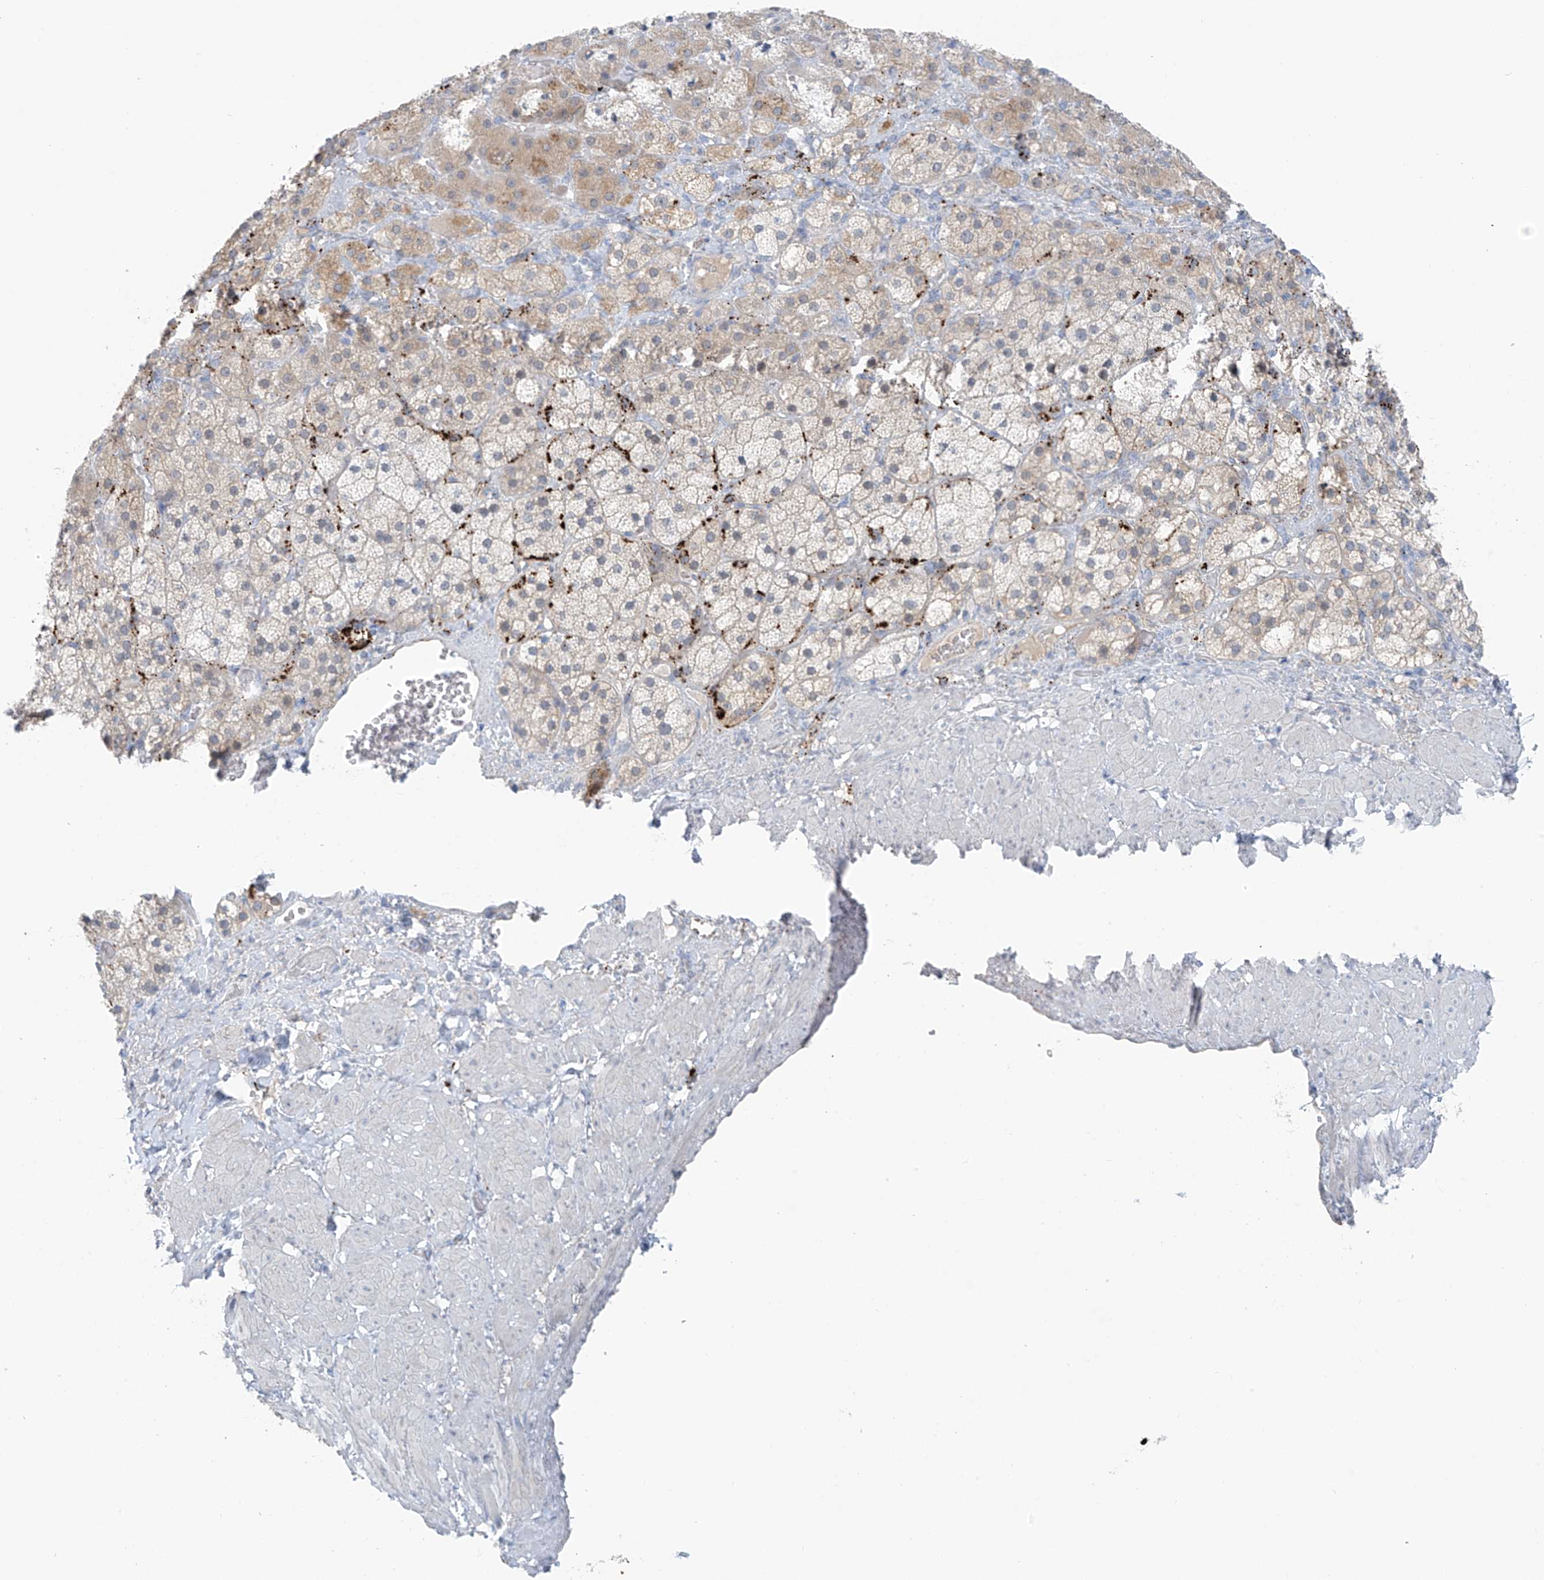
{"staining": {"intensity": "moderate", "quantity": "<25%", "location": "cytoplasmic/membranous"}, "tissue": "adrenal gland", "cell_type": "Glandular cells", "image_type": "normal", "snomed": [{"axis": "morphology", "description": "Normal tissue, NOS"}, {"axis": "topography", "description": "Adrenal gland"}], "caption": "The micrograph exhibits staining of benign adrenal gland, revealing moderate cytoplasmic/membranous protein staining (brown color) within glandular cells.", "gene": "ZNF793", "patient": {"sex": "male", "age": 57}}